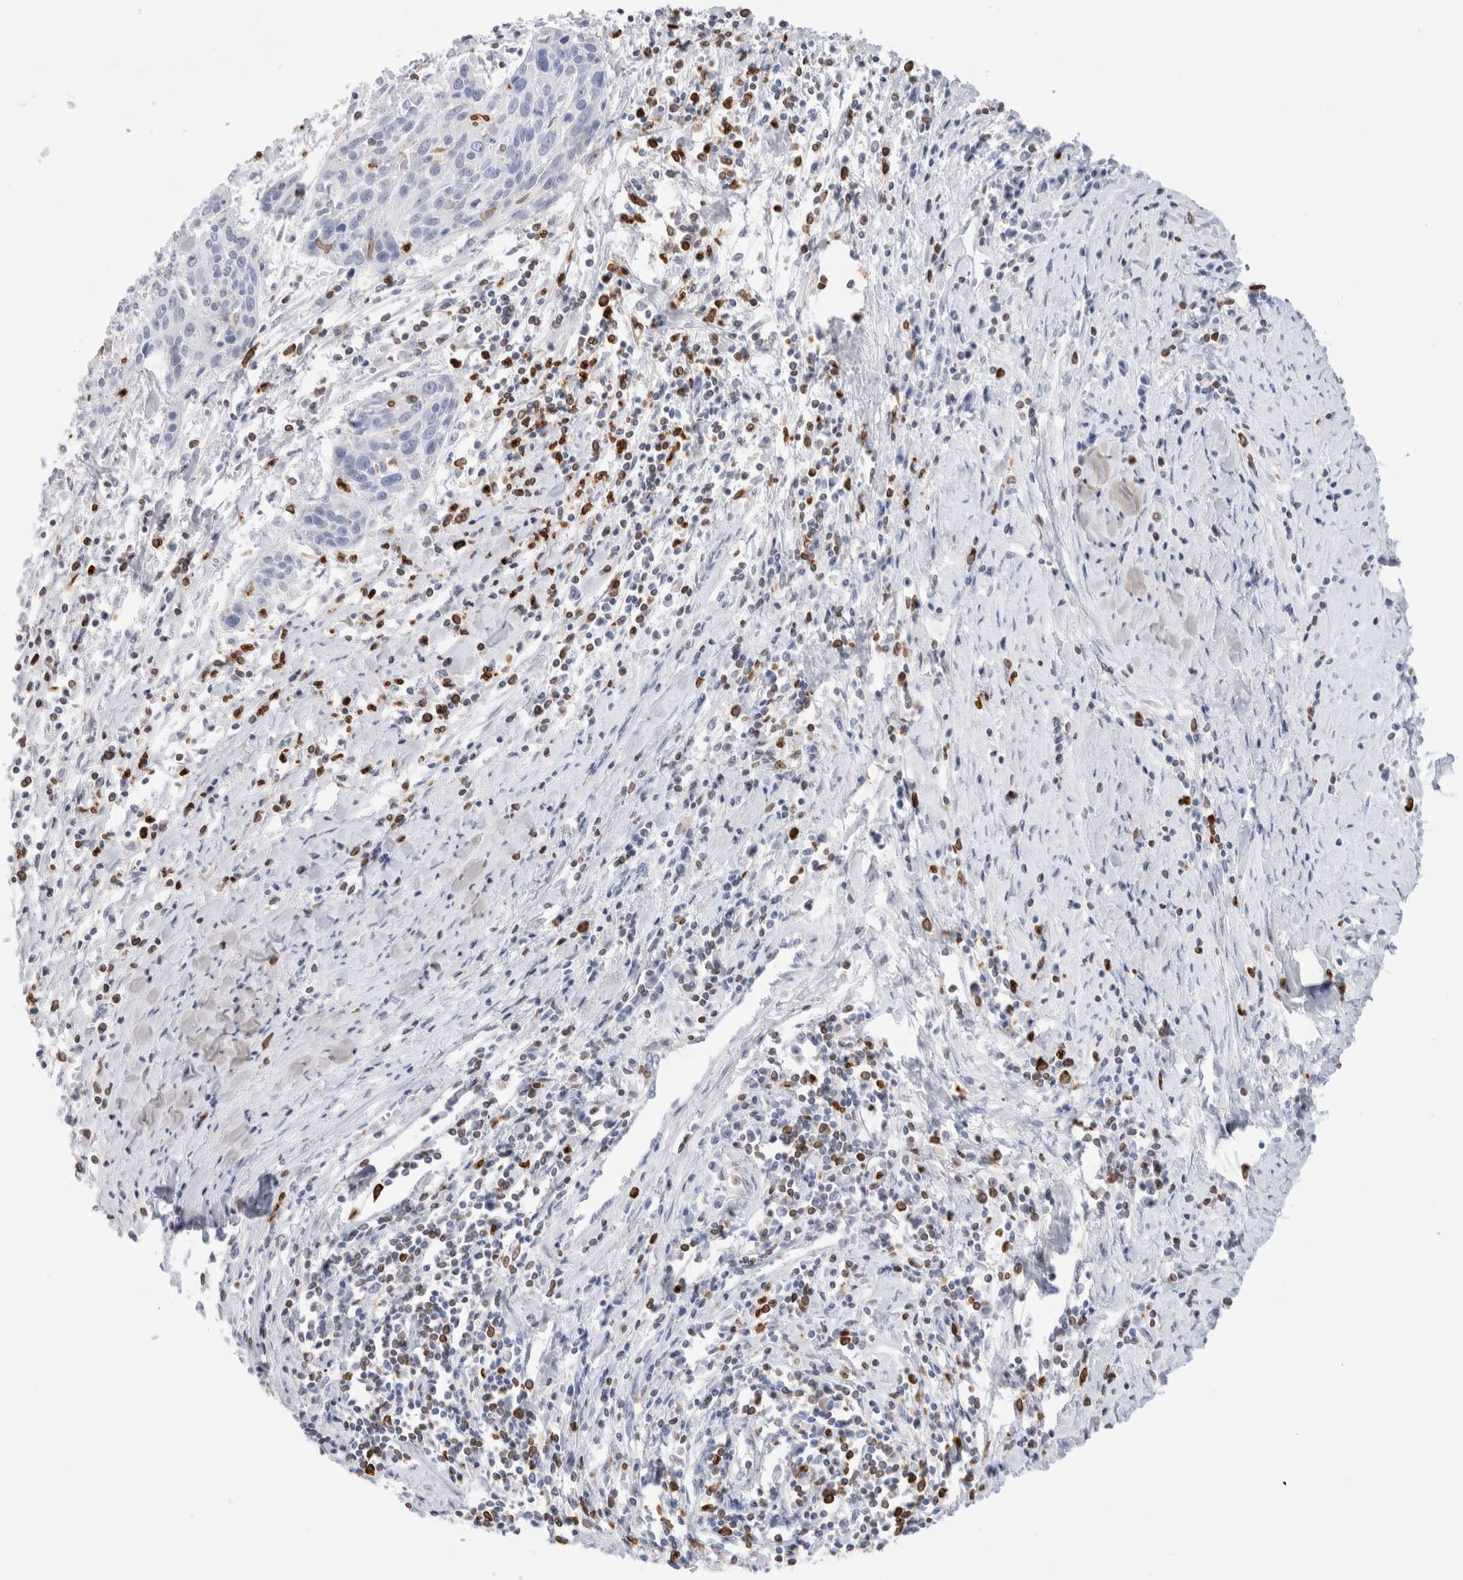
{"staining": {"intensity": "negative", "quantity": "none", "location": "none"}, "tissue": "cervical cancer", "cell_type": "Tumor cells", "image_type": "cancer", "snomed": [{"axis": "morphology", "description": "Squamous cell carcinoma, NOS"}, {"axis": "topography", "description": "Cervix"}], "caption": "Immunohistochemistry image of cervical squamous cell carcinoma stained for a protein (brown), which exhibits no positivity in tumor cells.", "gene": "ALOX5AP", "patient": {"sex": "female", "age": 51}}